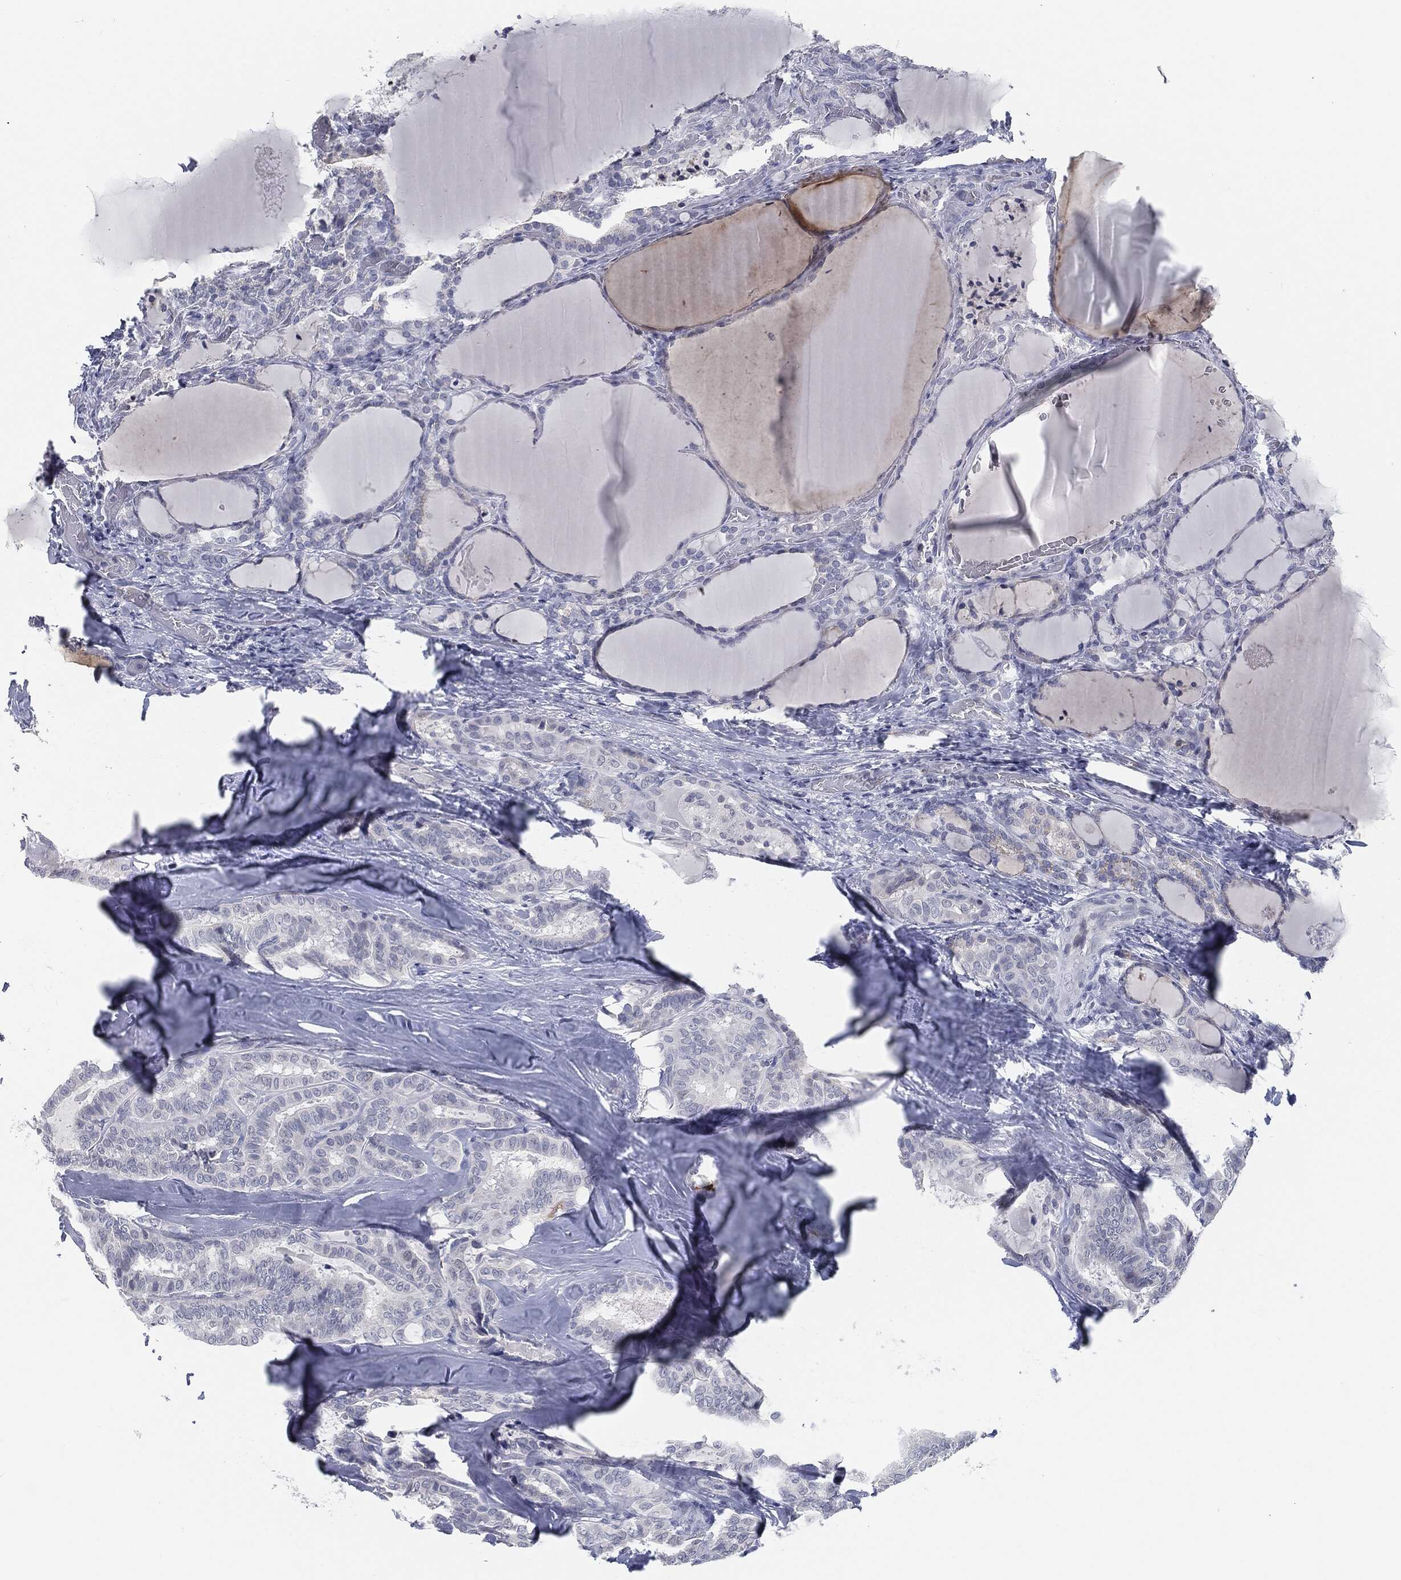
{"staining": {"intensity": "negative", "quantity": "none", "location": "none"}, "tissue": "thyroid cancer", "cell_type": "Tumor cells", "image_type": "cancer", "snomed": [{"axis": "morphology", "description": "Papillary adenocarcinoma, NOS"}, {"axis": "topography", "description": "Thyroid gland"}], "caption": "This is an IHC photomicrograph of thyroid cancer. There is no expression in tumor cells.", "gene": "PROM1", "patient": {"sex": "female", "age": 39}}